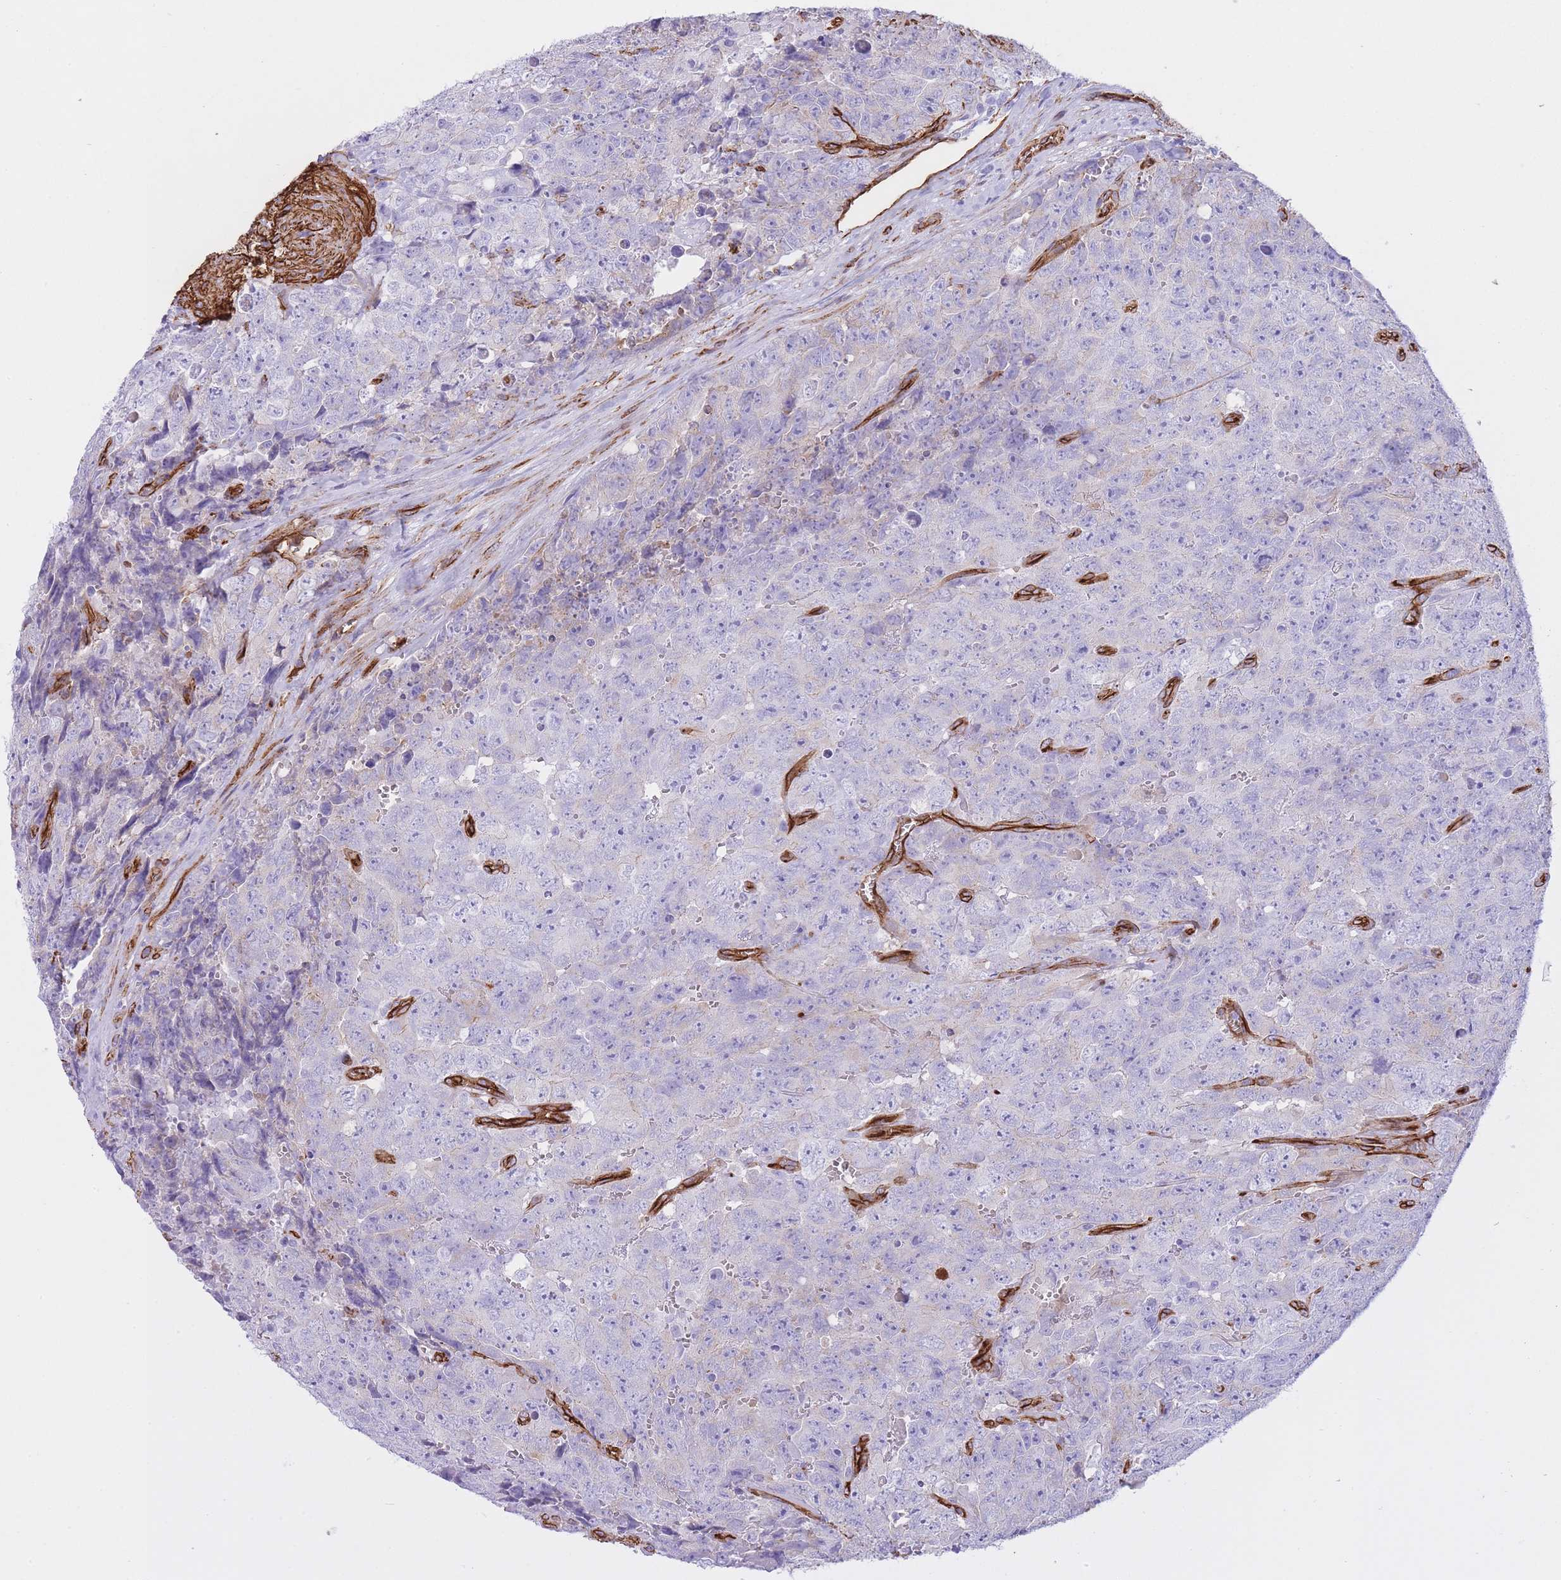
{"staining": {"intensity": "negative", "quantity": "none", "location": "none"}, "tissue": "testis cancer", "cell_type": "Tumor cells", "image_type": "cancer", "snomed": [{"axis": "morphology", "description": "Seminoma, NOS"}, {"axis": "morphology", "description": "Teratoma, malignant, NOS"}, {"axis": "topography", "description": "Testis"}], "caption": "Tumor cells show no significant staining in testis cancer.", "gene": "CAVIN1", "patient": {"sex": "male", "age": 34}}